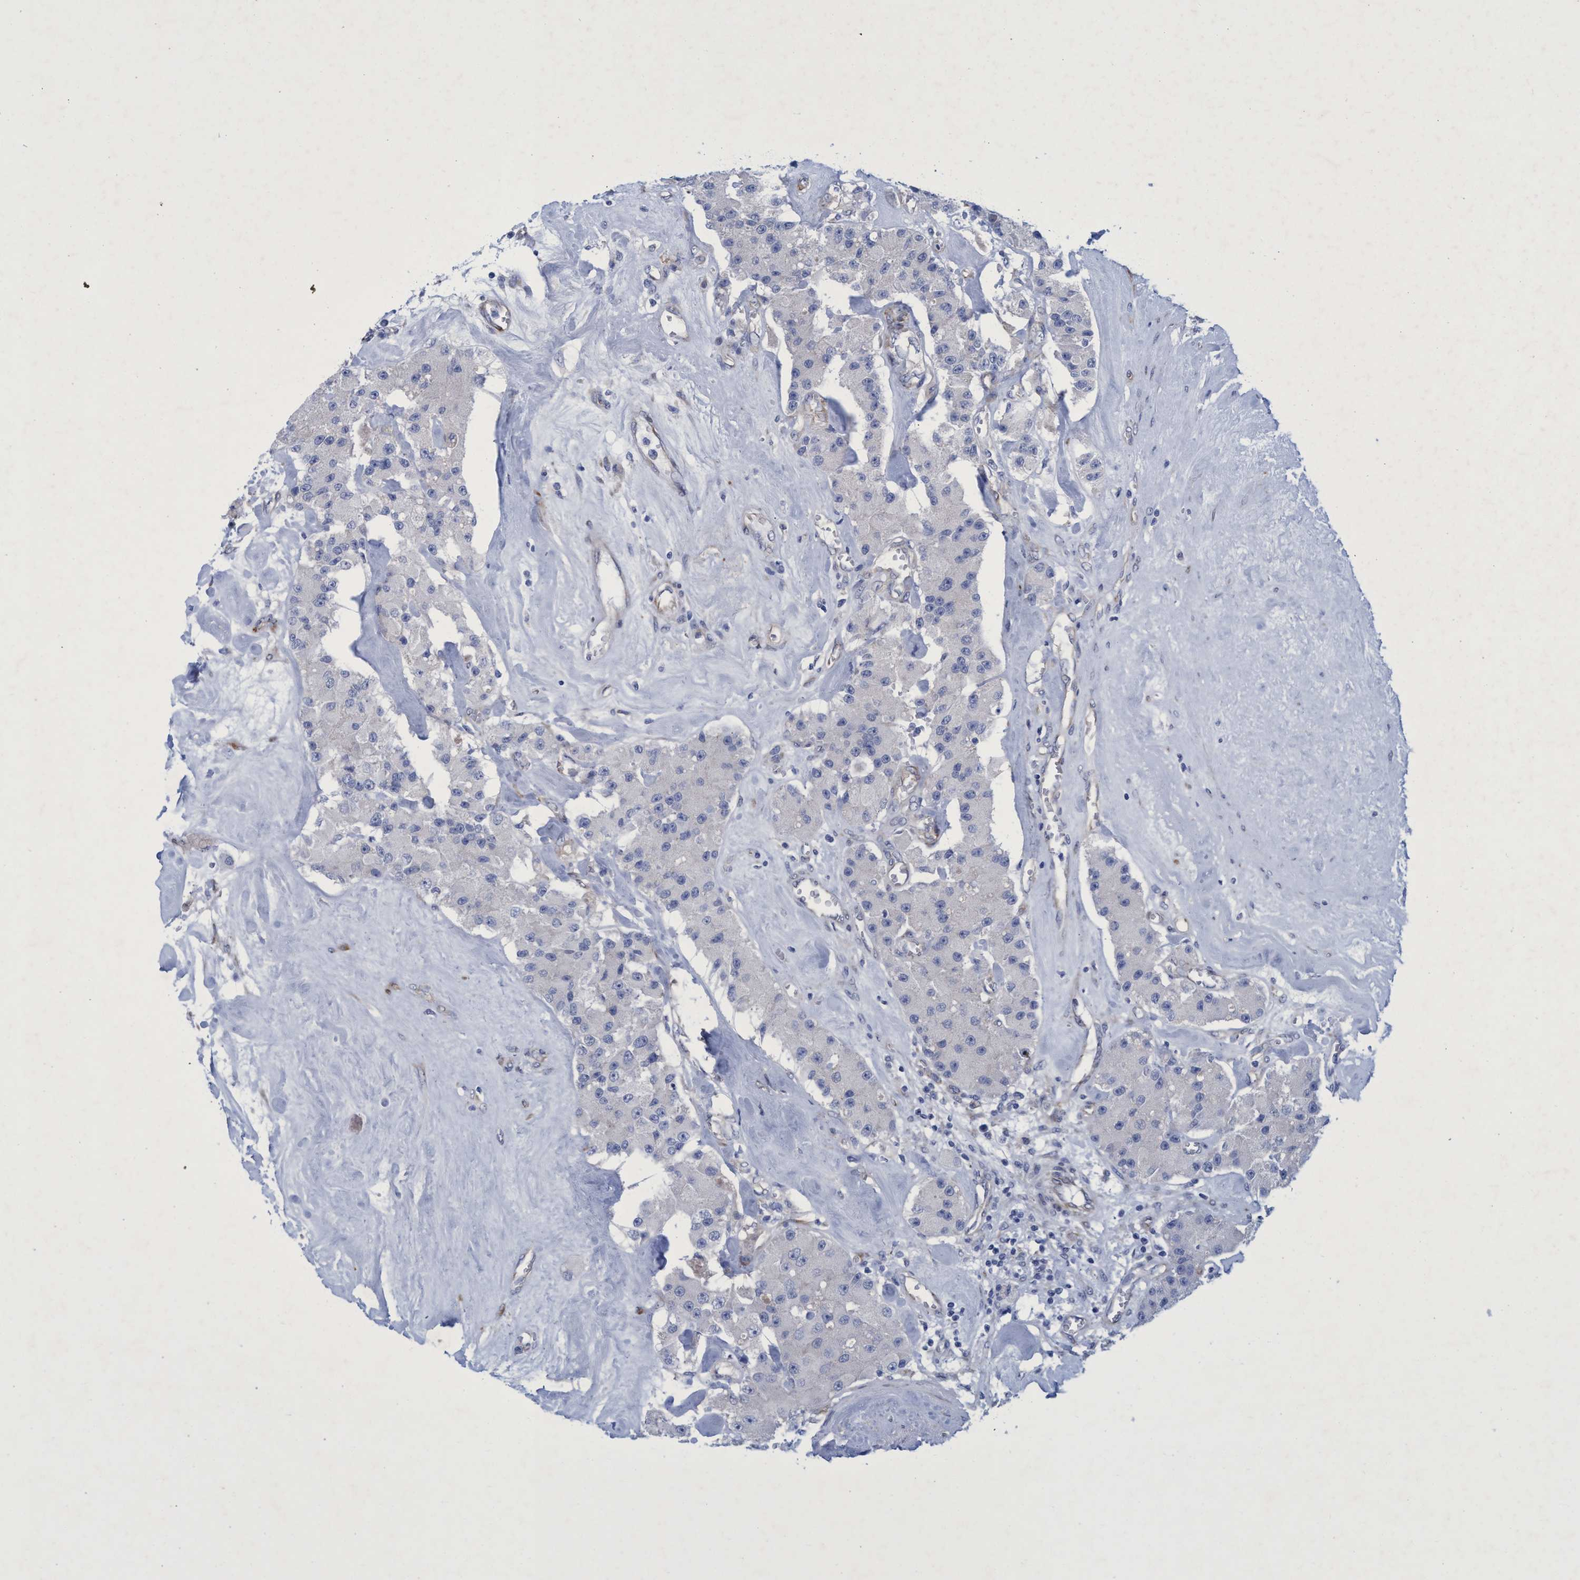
{"staining": {"intensity": "negative", "quantity": "none", "location": "none"}, "tissue": "carcinoid", "cell_type": "Tumor cells", "image_type": "cancer", "snomed": [{"axis": "morphology", "description": "Carcinoid, malignant, NOS"}, {"axis": "topography", "description": "Pancreas"}], "caption": "High power microscopy histopathology image of an IHC micrograph of carcinoid, revealing no significant positivity in tumor cells.", "gene": "R3HCC1", "patient": {"sex": "male", "age": 41}}